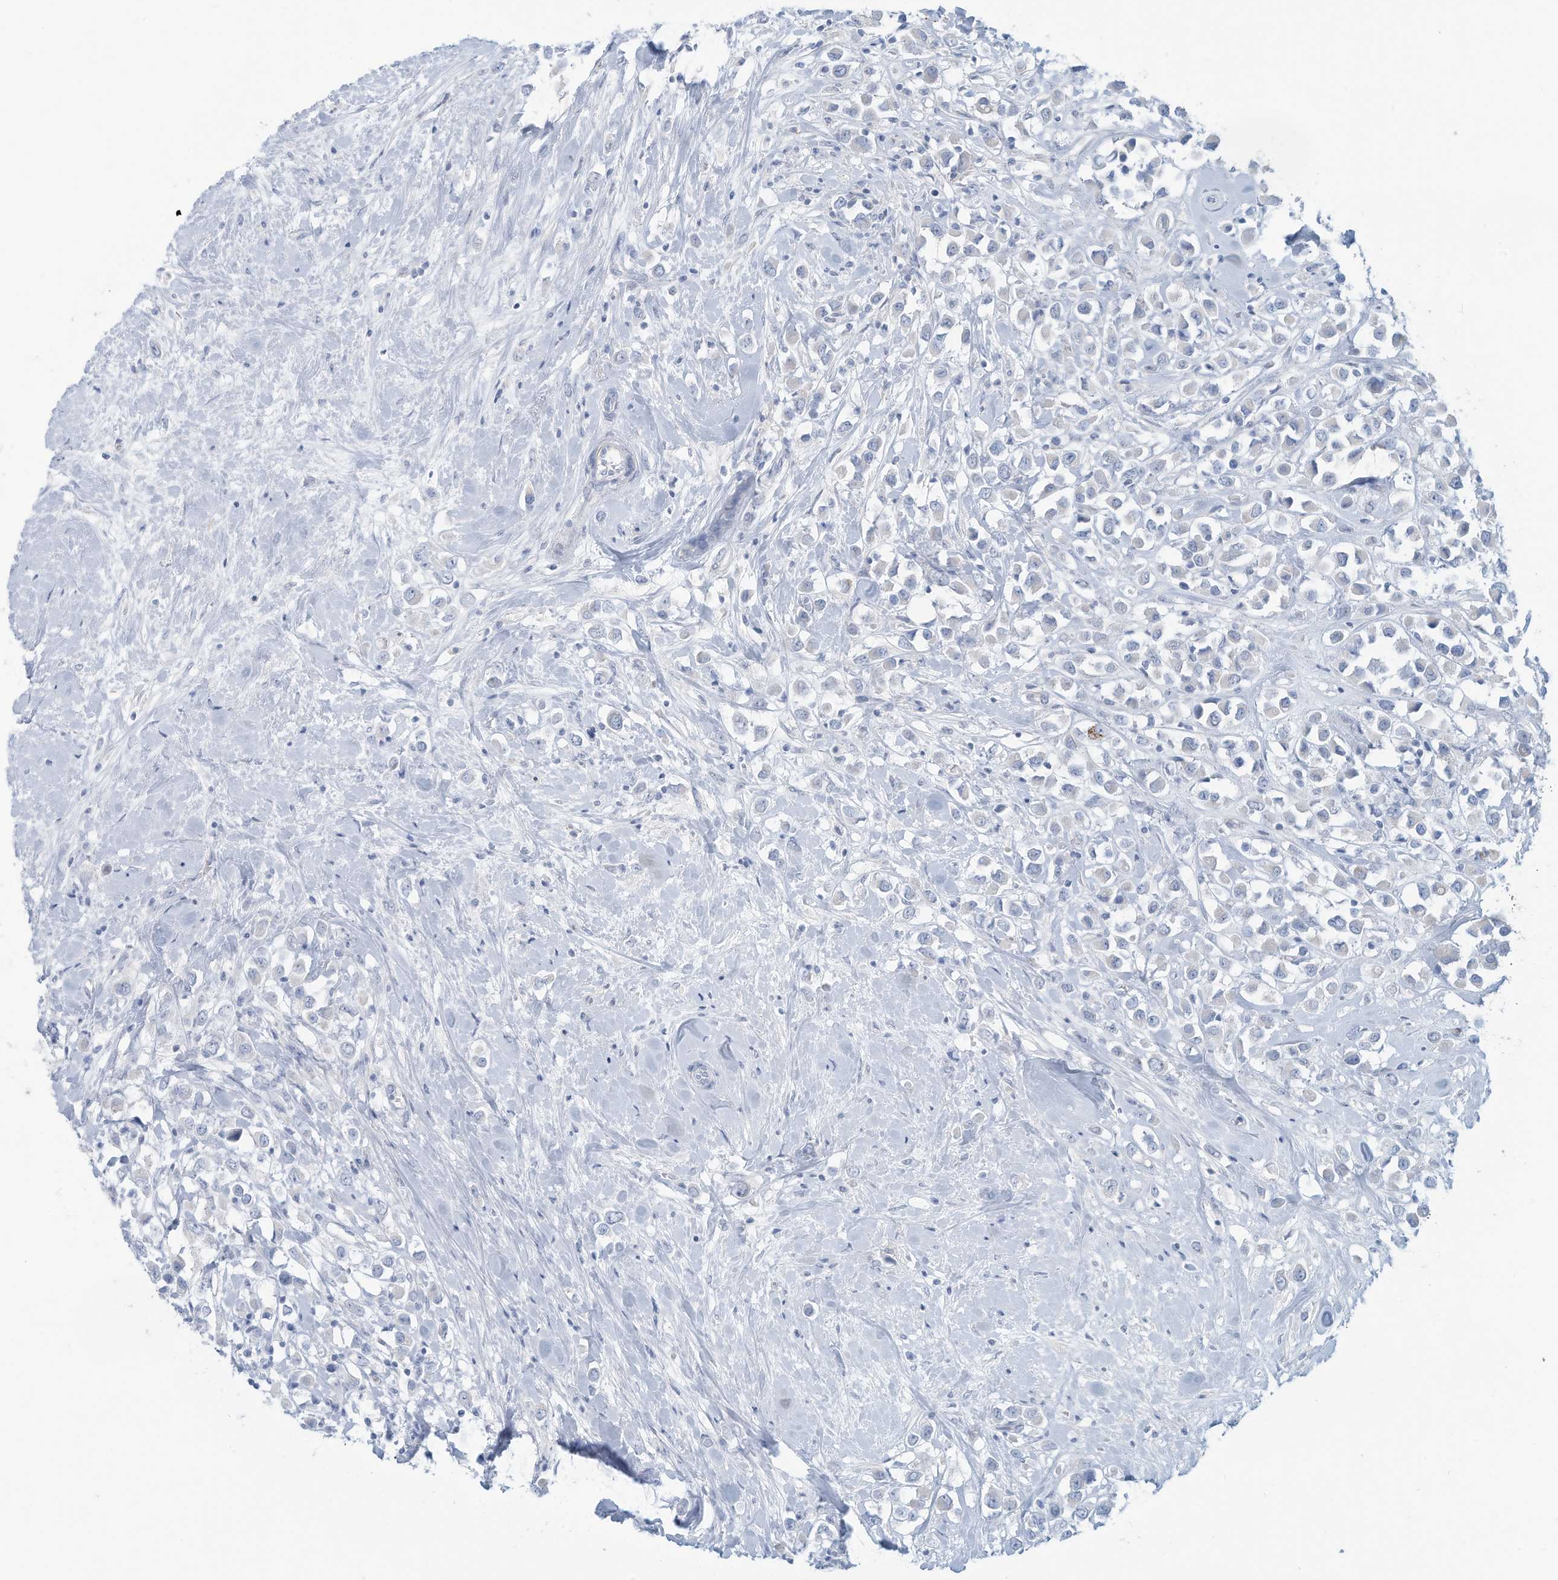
{"staining": {"intensity": "negative", "quantity": "none", "location": "none"}, "tissue": "breast cancer", "cell_type": "Tumor cells", "image_type": "cancer", "snomed": [{"axis": "morphology", "description": "Duct carcinoma"}, {"axis": "topography", "description": "Breast"}], "caption": "Breast cancer (intraductal carcinoma) was stained to show a protein in brown. There is no significant positivity in tumor cells.", "gene": "ERI2", "patient": {"sex": "female", "age": 61}}